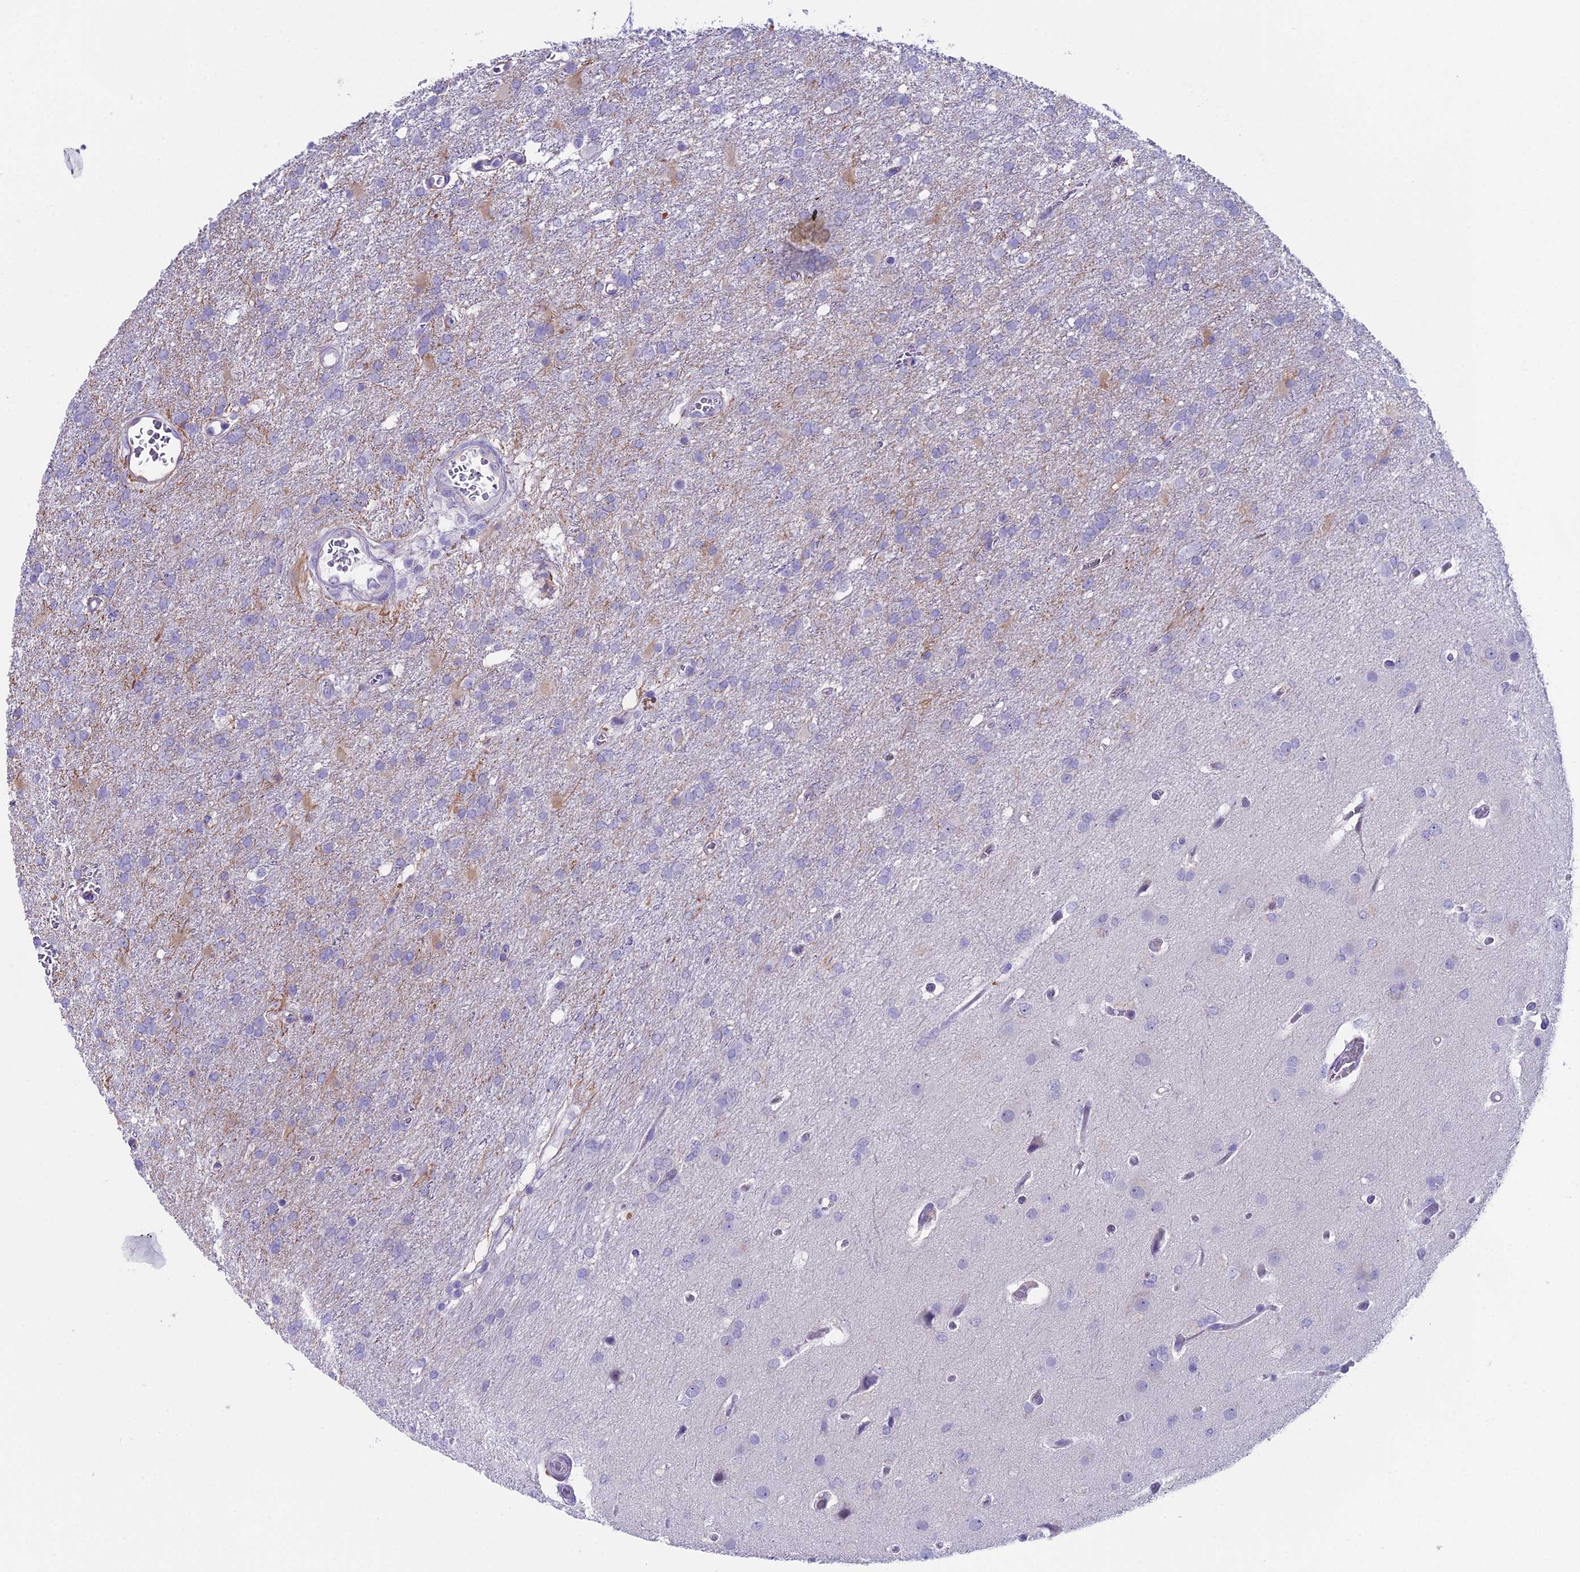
{"staining": {"intensity": "moderate", "quantity": "<25%", "location": "cytoplasmic/membranous"}, "tissue": "glioma", "cell_type": "Tumor cells", "image_type": "cancer", "snomed": [{"axis": "morphology", "description": "Glioma, malignant, High grade"}, {"axis": "topography", "description": "Brain"}], "caption": "Human high-grade glioma (malignant) stained for a protein (brown) shows moderate cytoplasmic/membranous positive expression in about <25% of tumor cells.", "gene": "CC2D2A", "patient": {"sex": "female", "age": 74}}